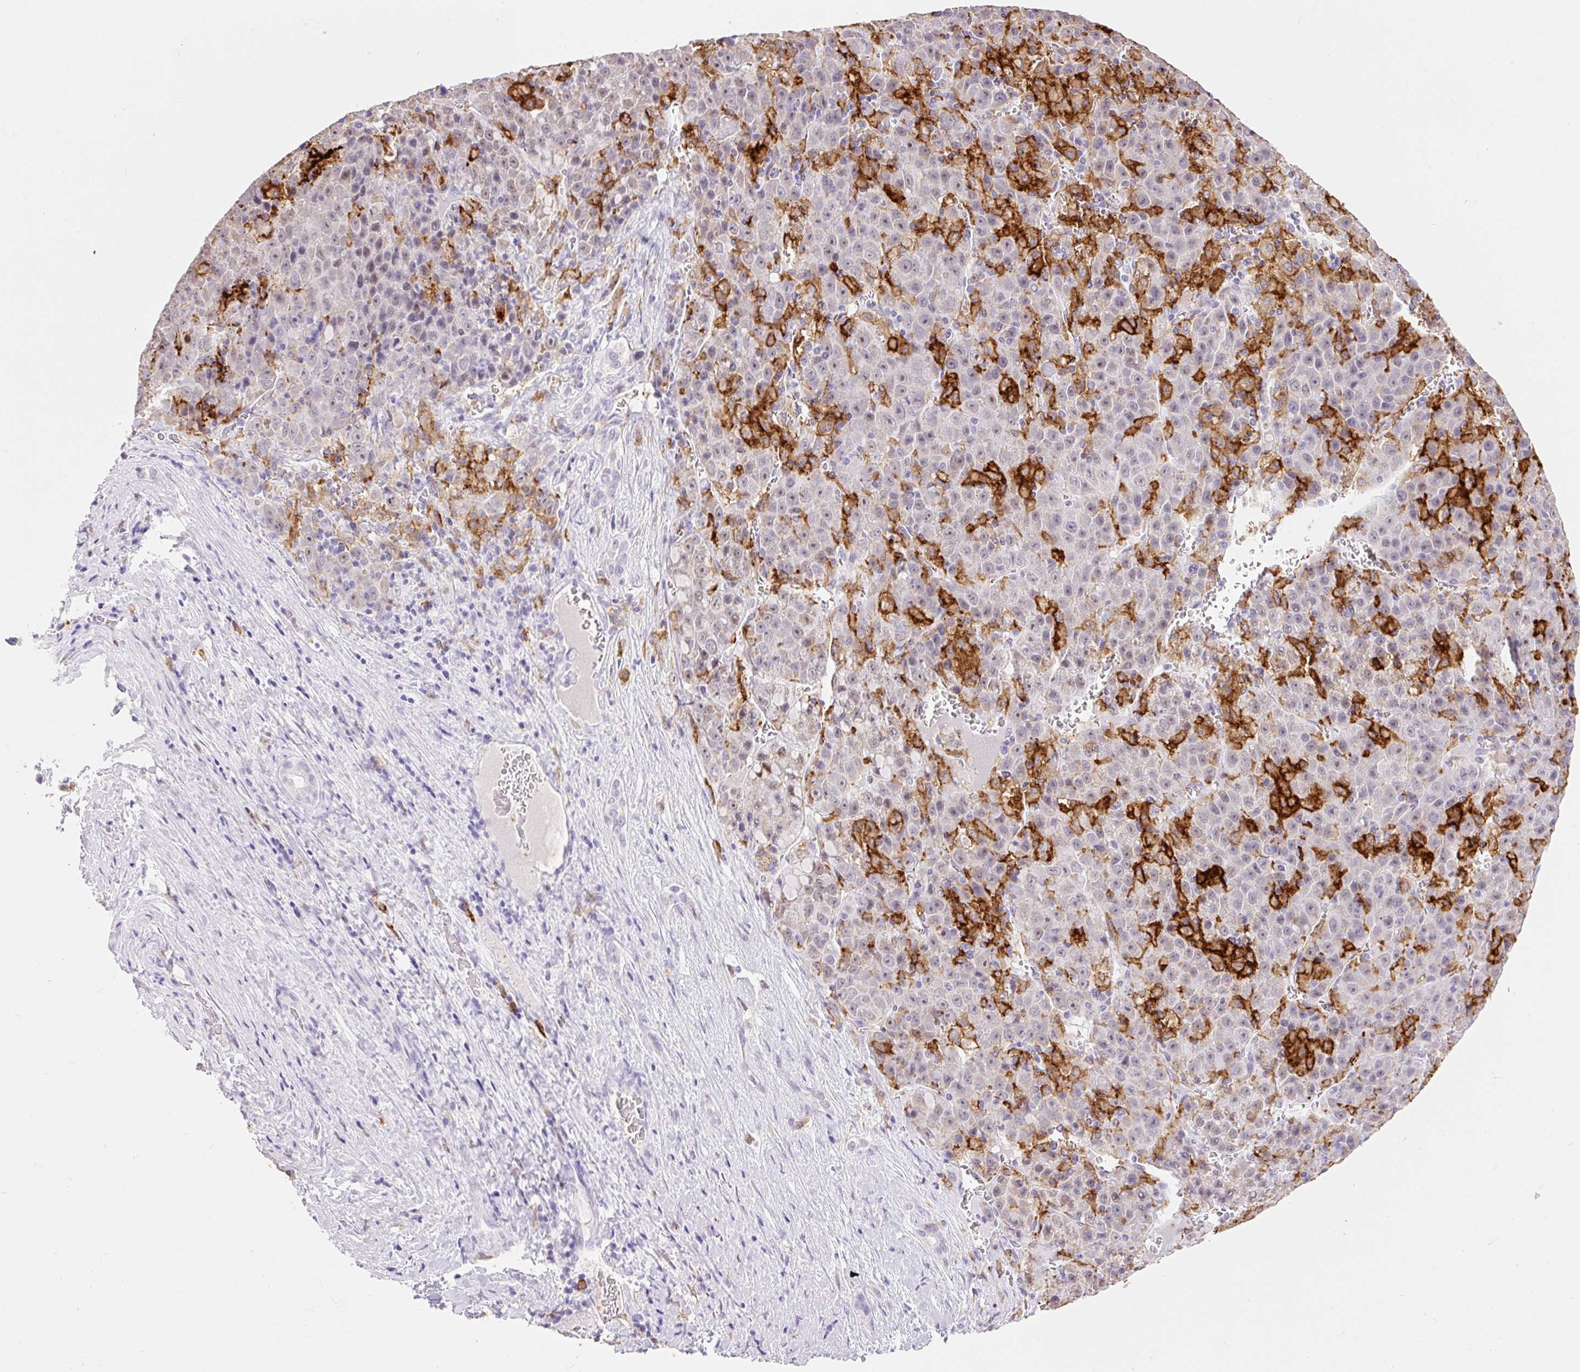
{"staining": {"intensity": "negative", "quantity": "none", "location": "none"}, "tissue": "liver cancer", "cell_type": "Tumor cells", "image_type": "cancer", "snomed": [{"axis": "morphology", "description": "Carcinoma, Hepatocellular, NOS"}, {"axis": "topography", "description": "Liver"}], "caption": "Immunohistochemical staining of liver cancer (hepatocellular carcinoma) displays no significant expression in tumor cells.", "gene": "SIGLEC1", "patient": {"sex": "female", "age": 53}}